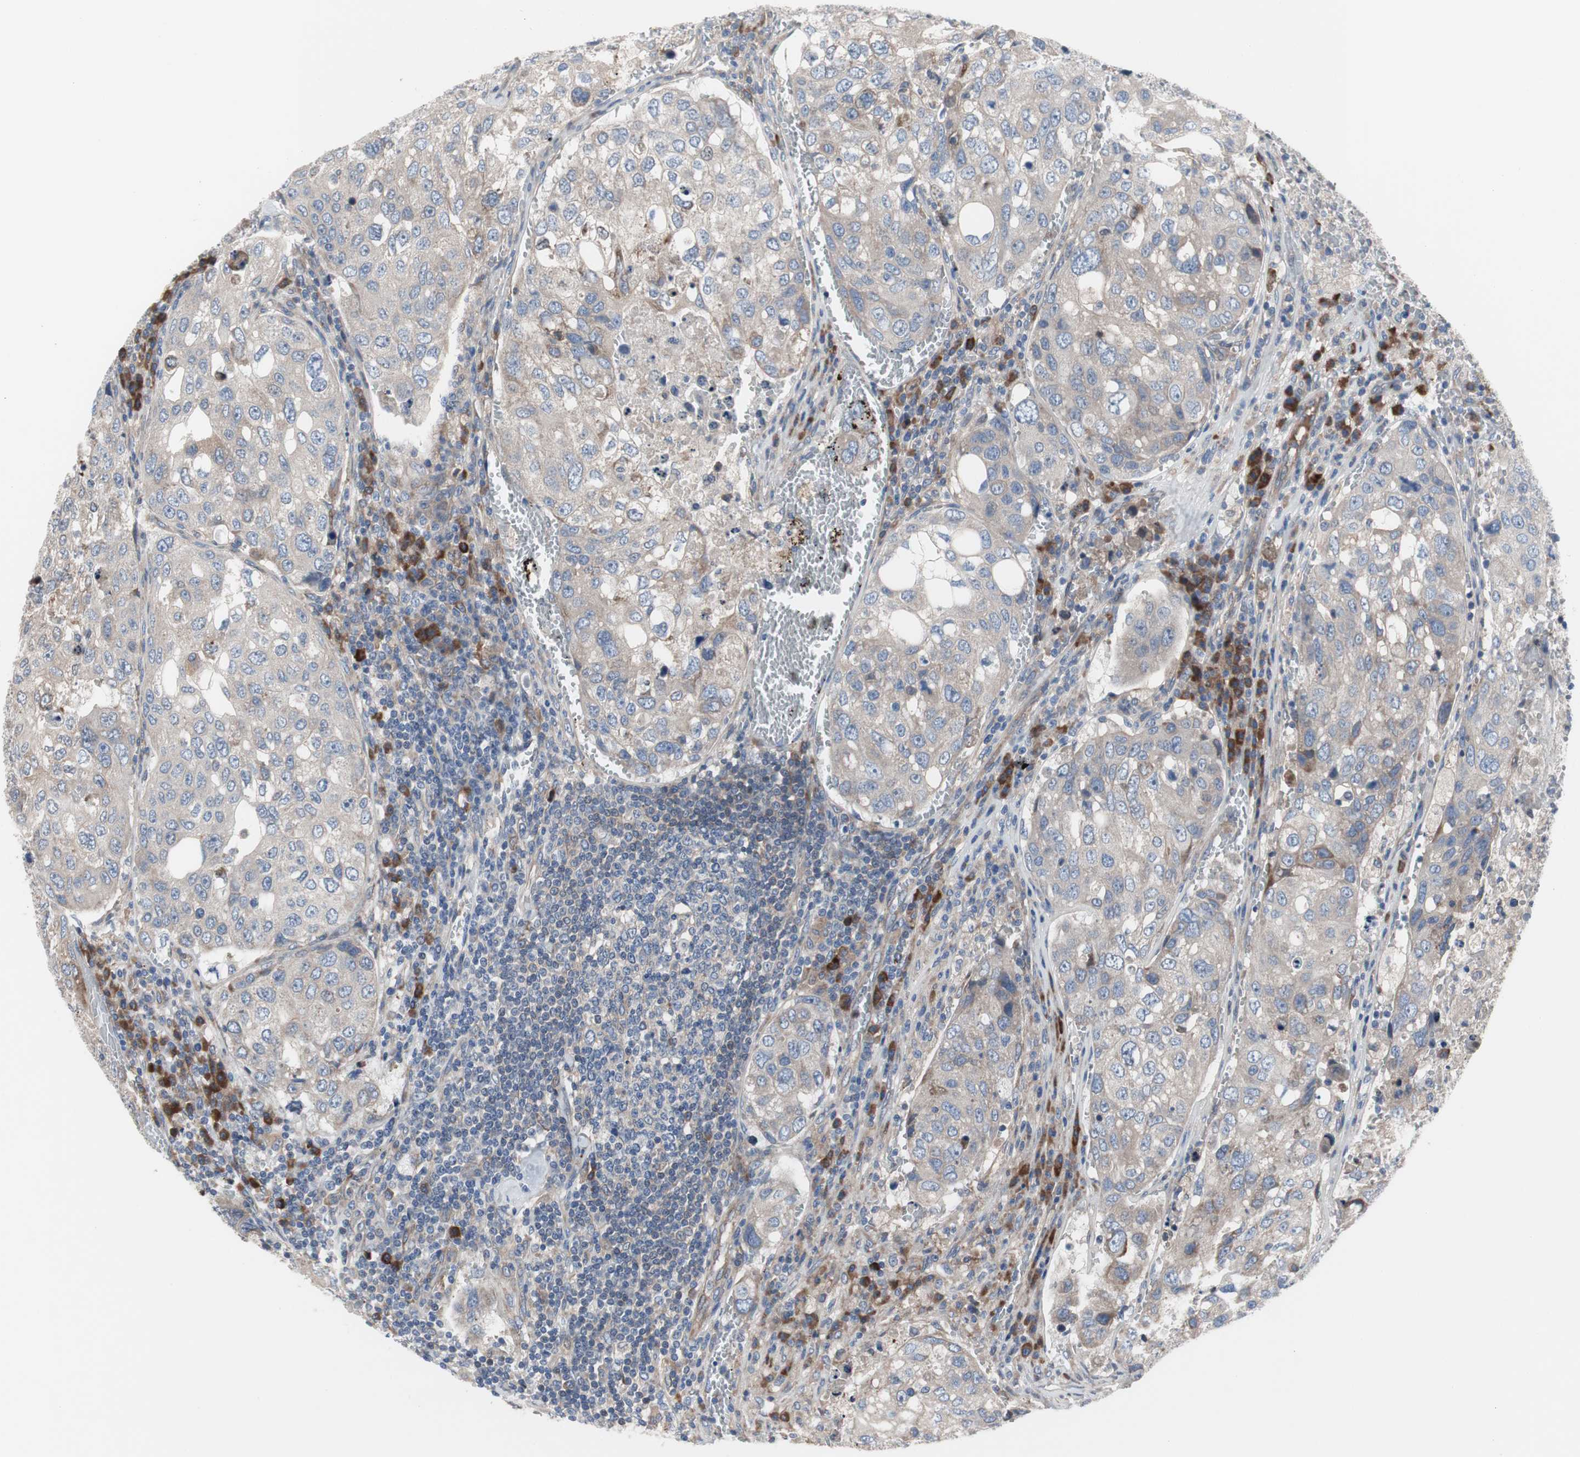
{"staining": {"intensity": "weak", "quantity": ">75%", "location": "cytoplasmic/membranous"}, "tissue": "urothelial cancer", "cell_type": "Tumor cells", "image_type": "cancer", "snomed": [{"axis": "morphology", "description": "Urothelial carcinoma, High grade"}, {"axis": "topography", "description": "Lymph node"}, {"axis": "topography", "description": "Urinary bladder"}], "caption": "About >75% of tumor cells in urothelial carcinoma (high-grade) show weak cytoplasmic/membranous protein positivity as visualized by brown immunohistochemical staining.", "gene": "KANSL1", "patient": {"sex": "male", "age": 51}}